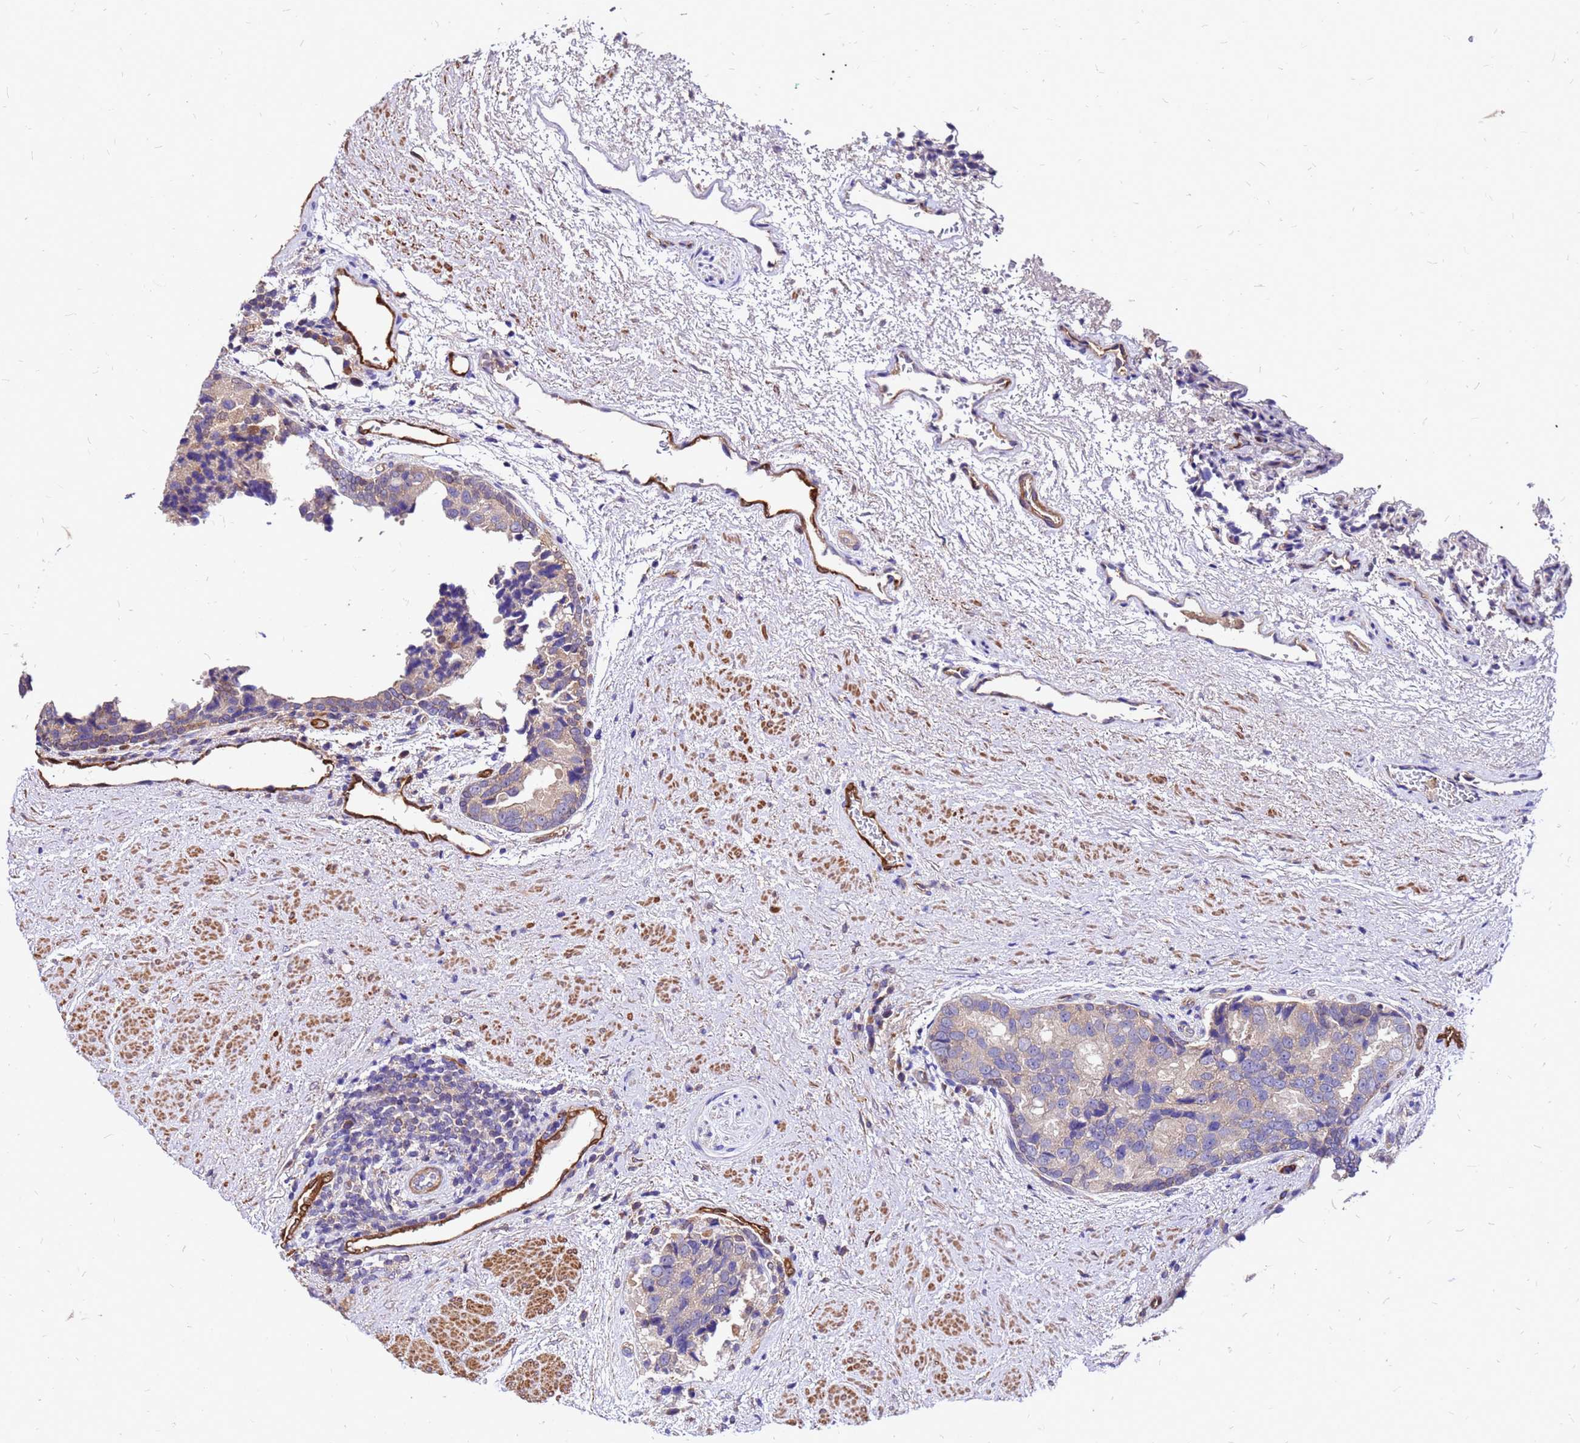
{"staining": {"intensity": "weak", "quantity": "<25%", "location": "cytoplasmic/membranous"}, "tissue": "prostate cancer", "cell_type": "Tumor cells", "image_type": "cancer", "snomed": [{"axis": "morphology", "description": "Adenocarcinoma, High grade"}, {"axis": "topography", "description": "Prostate"}], "caption": "High power microscopy image of an IHC image of high-grade adenocarcinoma (prostate), revealing no significant positivity in tumor cells.", "gene": "DUSP23", "patient": {"sex": "male", "age": 70}}